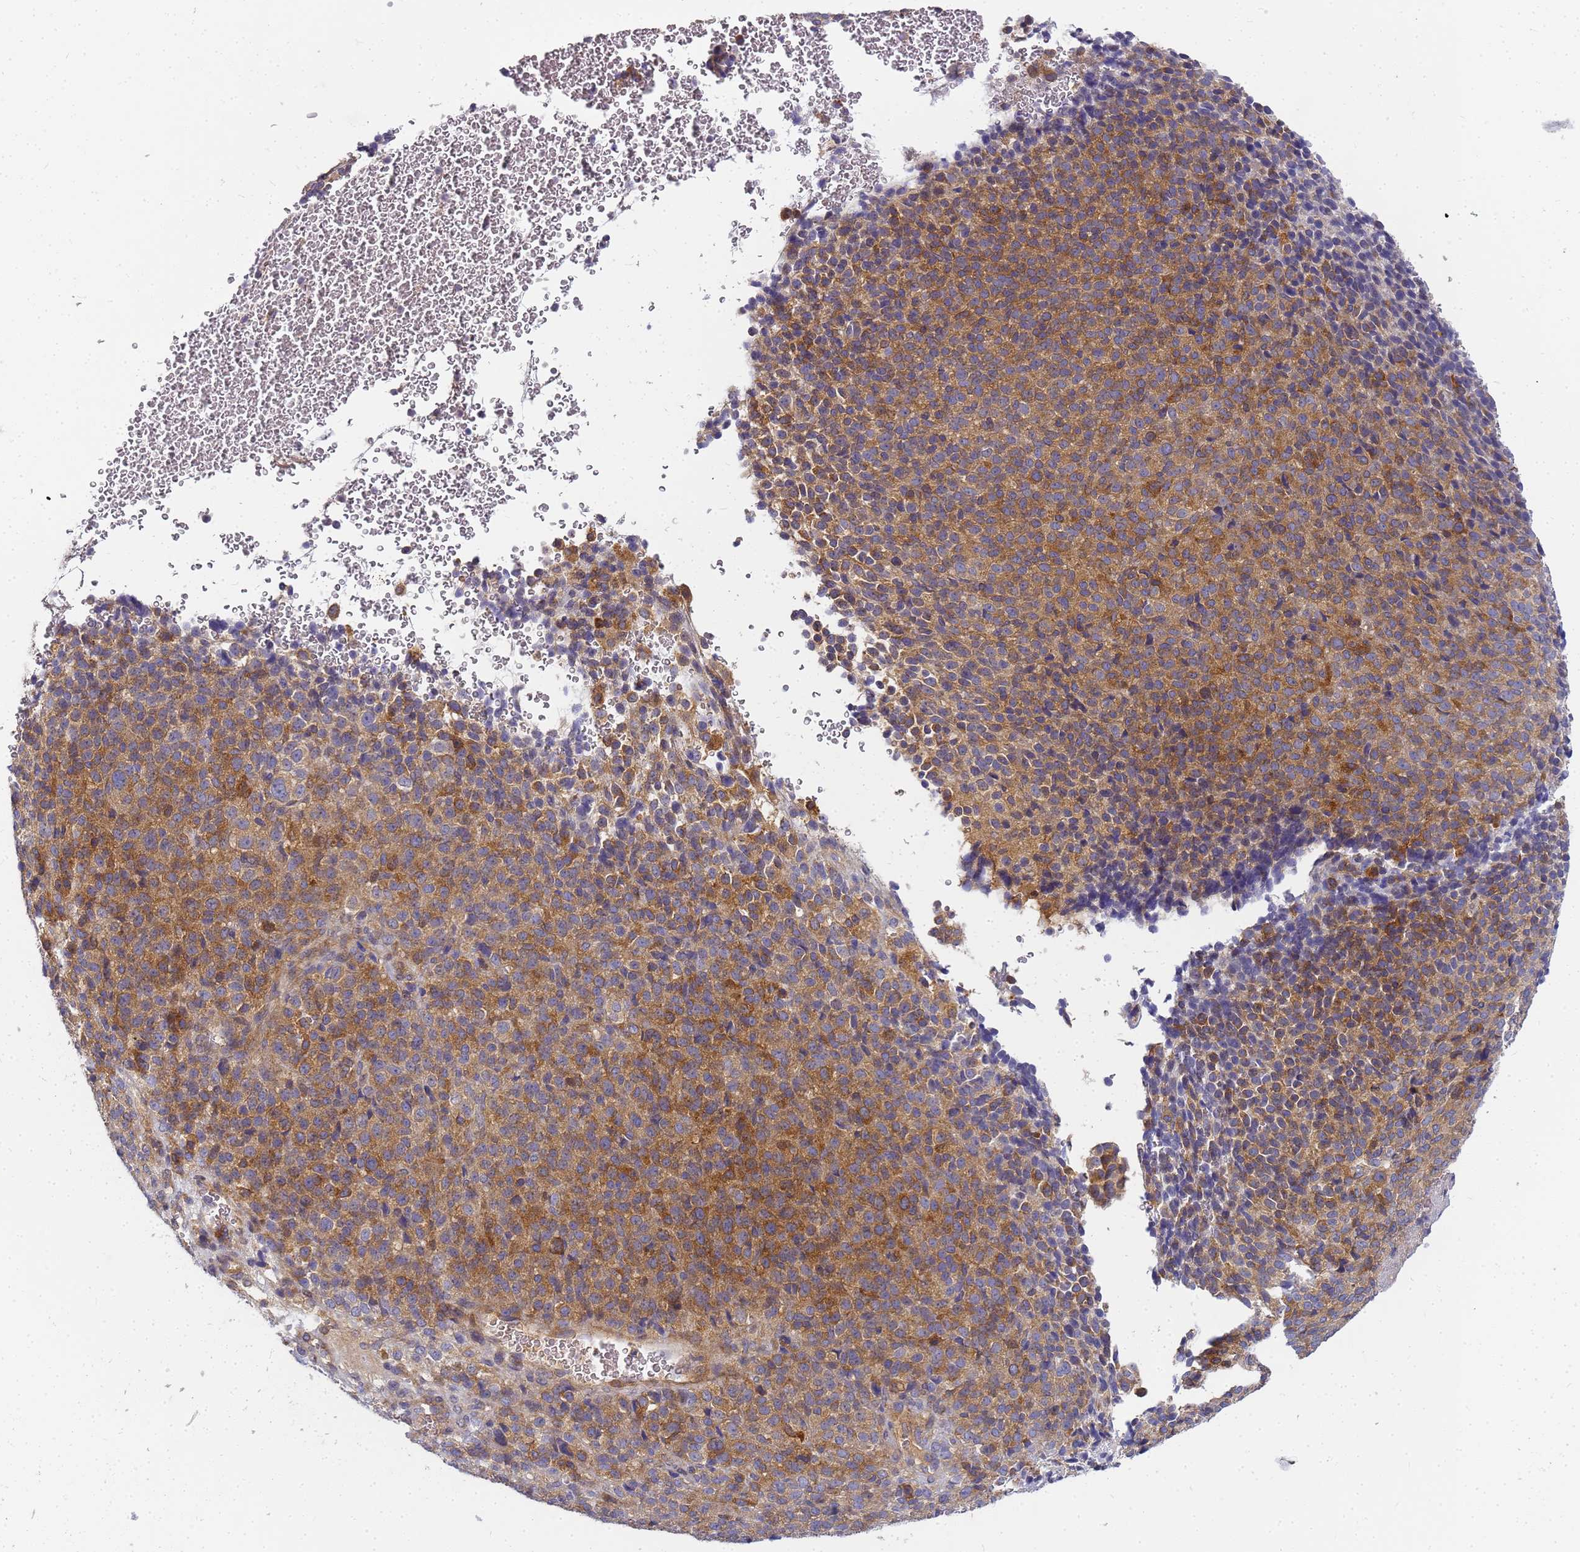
{"staining": {"intensity": "moderate", "quantity": ">75%", "location": "cytoplasmic/membranous"}, "tissue": "melanoma", "cell_type": "Tumor cells", "image_type": "cancer", "snomed": [{"axis": "morphology", "description": "Malignant melanoma, Metastatic site"}, {"axis": "topography", "description": "Brain"}], "caption": "Immunohistochemical staining of human melanoma reveals medium levels of moderate cytoplasmic/membranous staining in about >75% of tumor cells.", "gene": "CHM", "patient": {"sex": "female", "age": 56}}